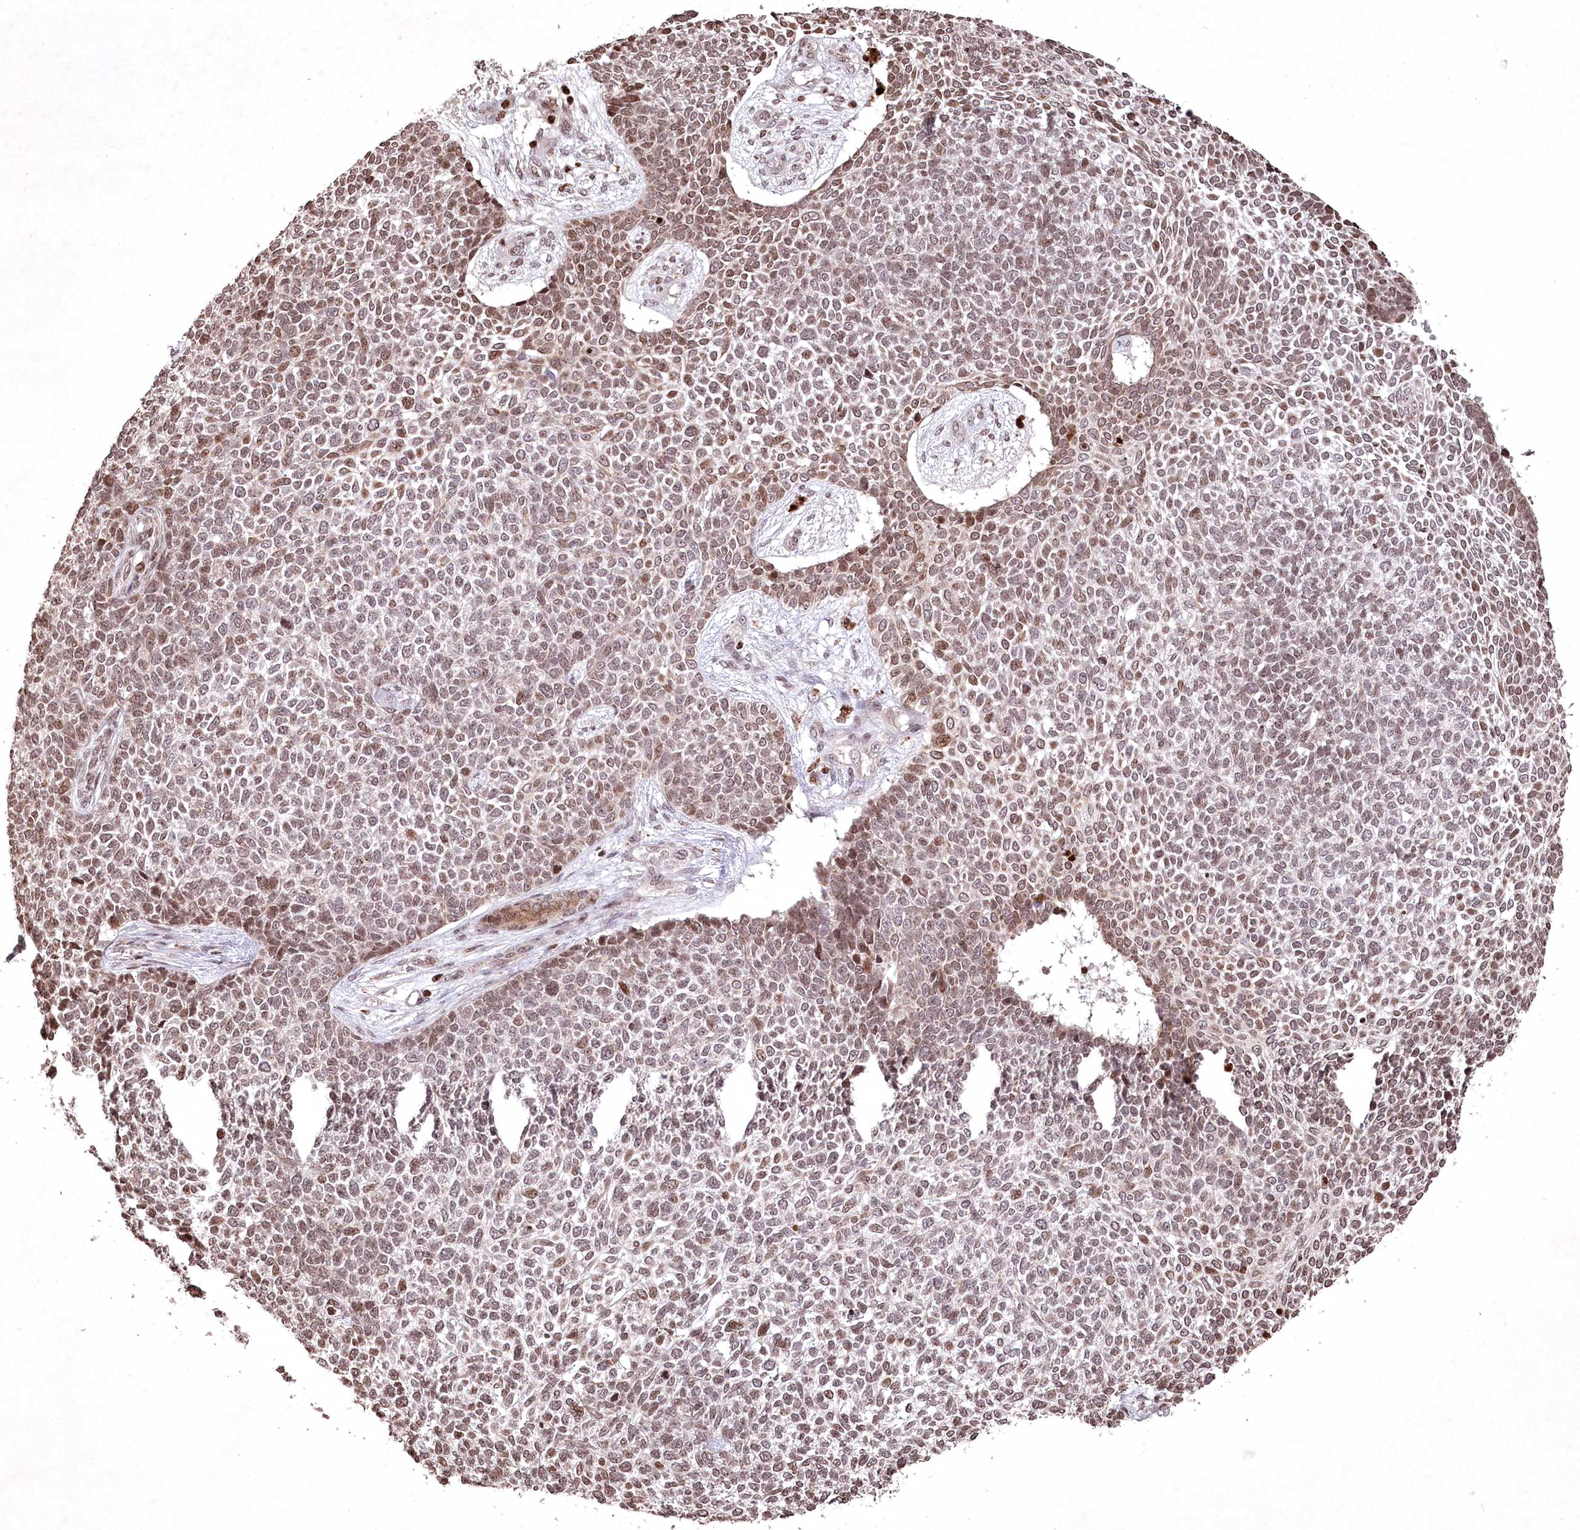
{"staining": {"intensity": "moderate", "quantity": ">75%", "location": "nuclear"}, "tissue": "skin cancer", "cell_type": "Tumor cells", "image_type": "cancer", "snomed": [{"axis": "morphology", "description": "Basal cell carcinoma"}, {"axis": "topography", "description": "Skin"}], "caption": "Basal cell carcinoma (skin) was stained to show a protein in brown. There is medium levels of moderate nuclear positivity in about >75% of tumor cells. (Brightfield microscopy of DAB IHC at high magnification).", "gene": "CCSER2", "patient": {"sex": "female", "age": 84}}